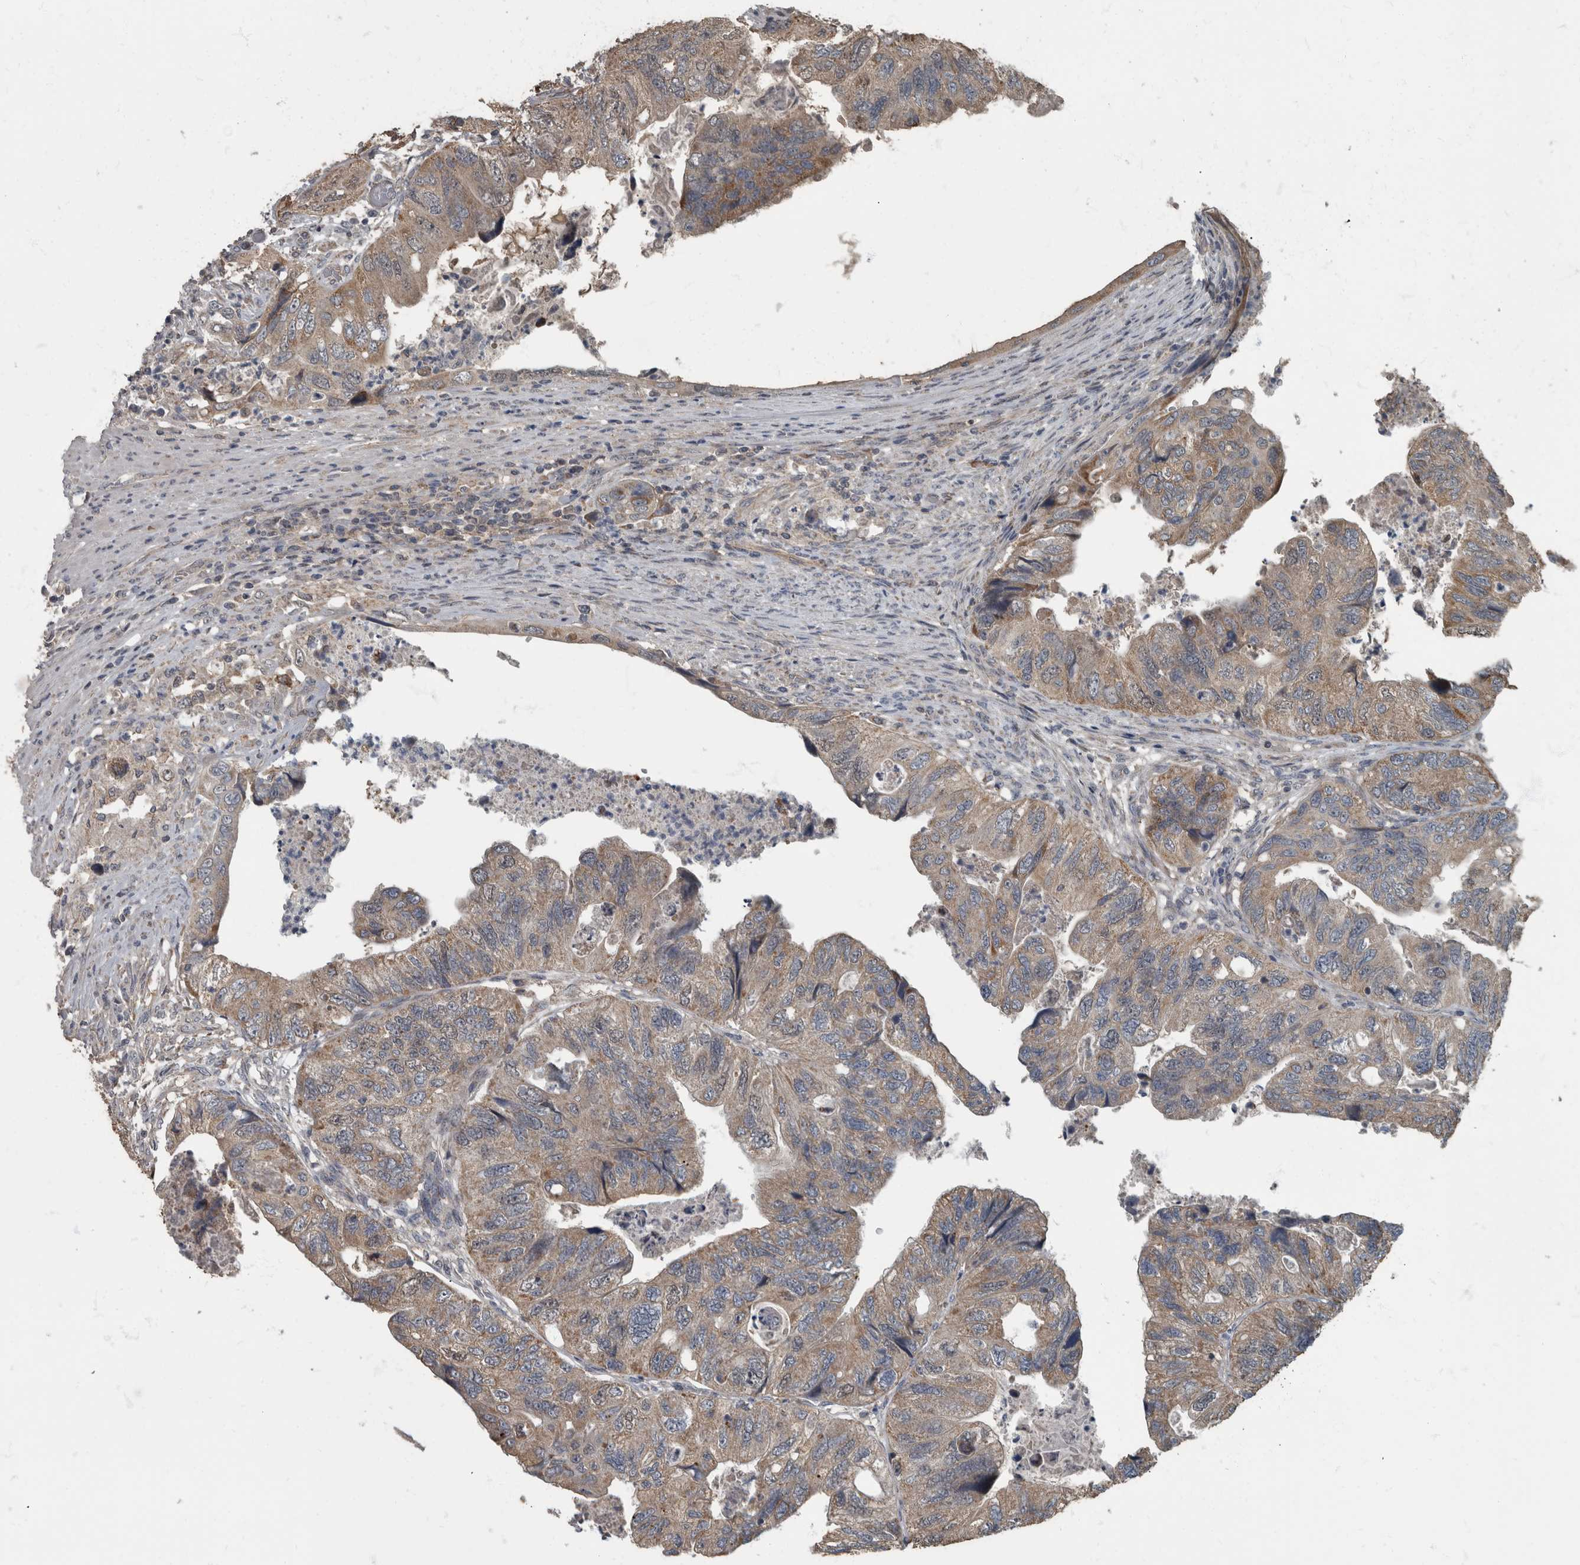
{"staining": {"intensity": "weak", "quantity": ">75%", "location": "cytoplasmic/membranous"}, "tissue": "colorectal cancer", "cell_type": "Tumor cells", "image_type": "cancer", "snomed": [{"axis": "morphology", "description": "Adenocarcinoma, NOS"}, {"axis": "topography", "description": "Rectum"}], "caption": "High-power microscopy captured an immunohistochemistry photomicrograph of colorectal cancer, revealing weak cytoplasmic/membranous positivity in about >75% of tumor cells.", "gene": "RABGGTB", "patient": {"sex": "male", "age": 63}}